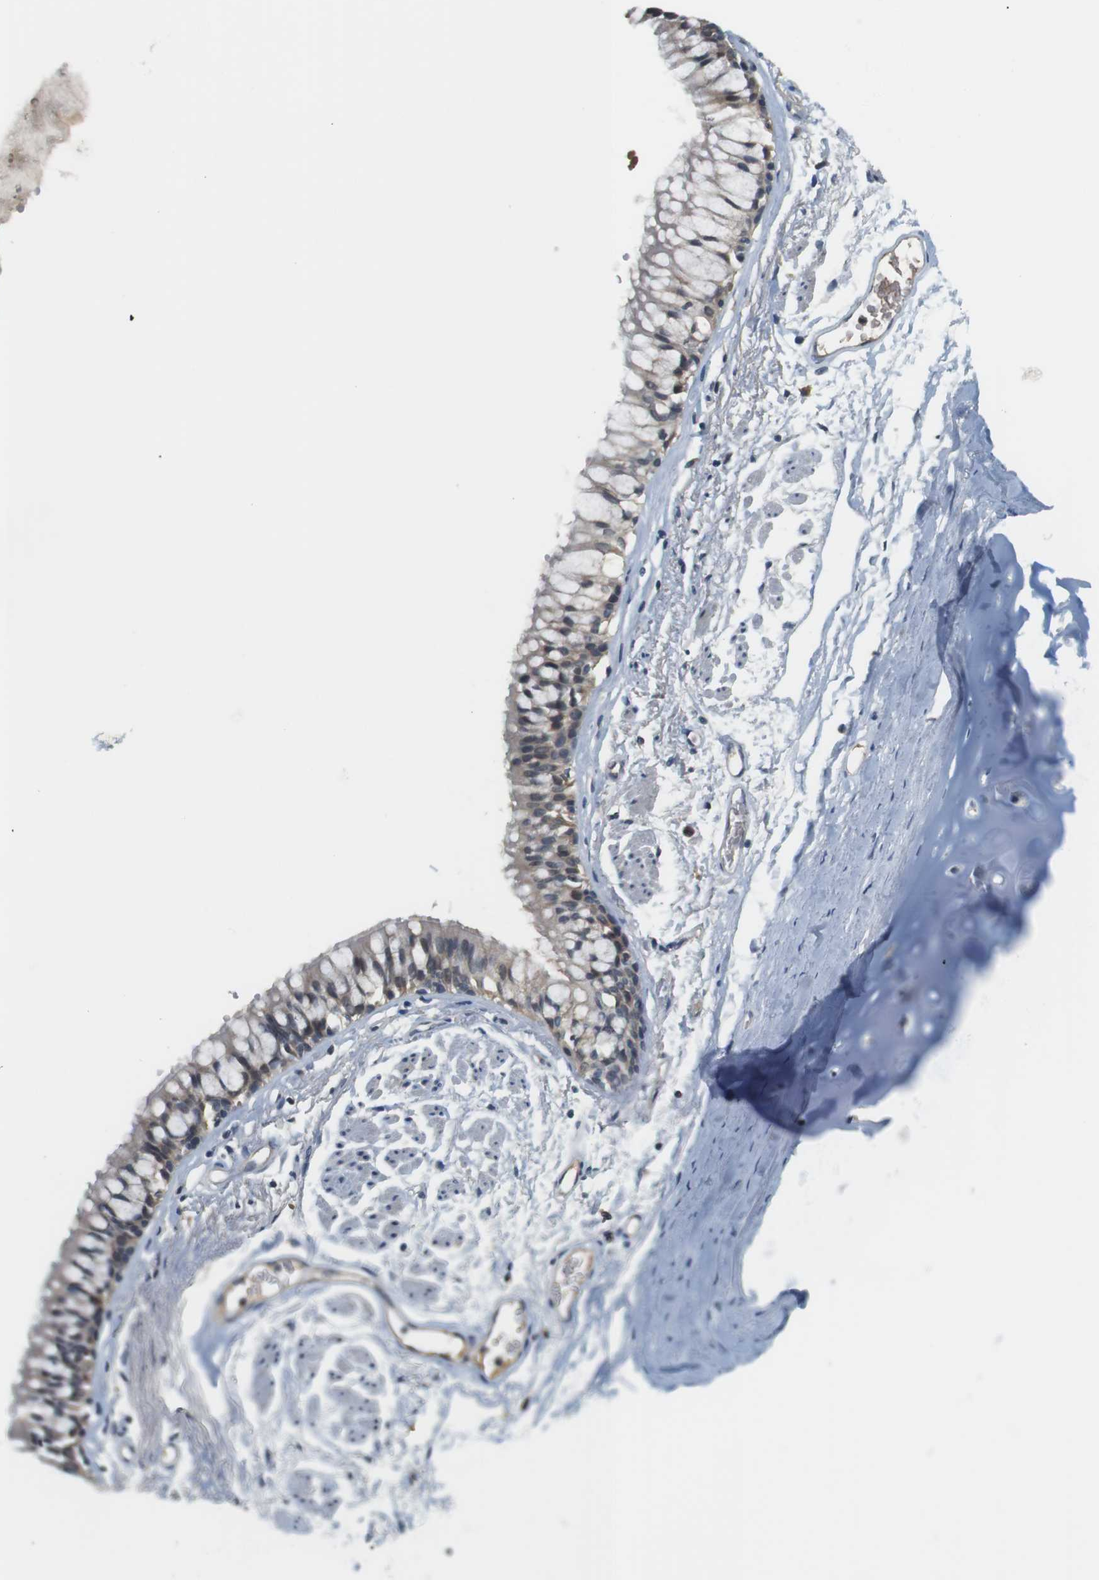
{"staining": {"intensity": "negative", "quantity": "none", "location": "none"}, "tissue": "adipose tissue", "cell_type": "Adipocytes", "image_type": "normal", "snomed": [{"axis": "morphology", "description": "Normal tissue, NOS"}, {"axis": "topography", "description": "Cartilage tissue"}, {"axis": "topography", "description": "Bronchus"}], "caption": "Immunohistochemistry histopathology image of unremarkable human adipose tissue stained for a protein (brown), which exhibits no expression in adipocytes. (Immunohistochemistry (ihc), brightfield microscopy, high magnification).", "gene": "WNT7A", "patient": {"sex": "female", "age": 73}}